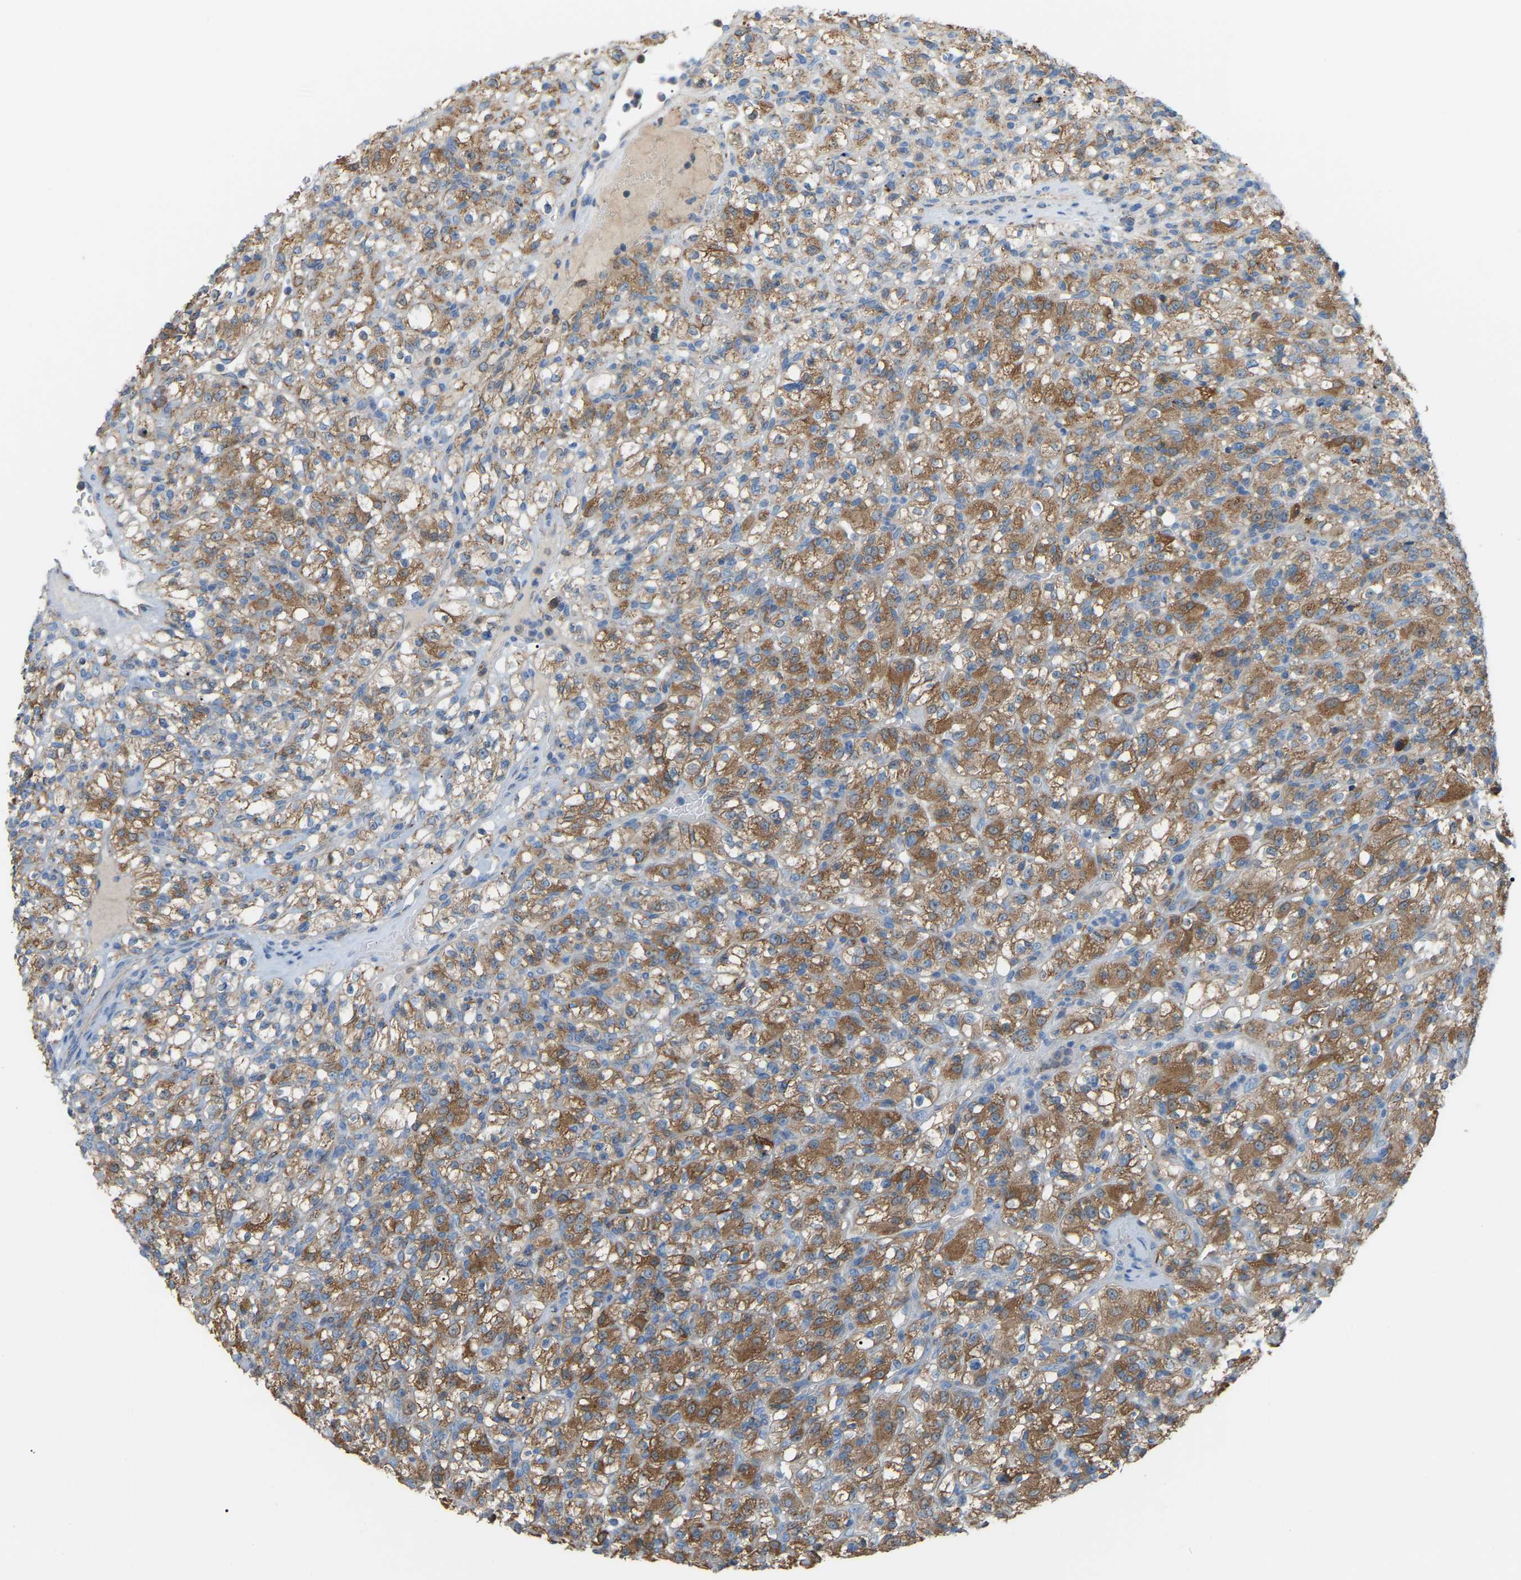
{"staining": {"intensity": "moderate", "quantity": ">75%", "location": "cytoplasmic/membranous"}, "tissue": "renal cancer", "cell_type": "Tumor cells", "image_type": "cancer", "snomed": [{"axis": "morphology", "description": "Normal tissue, NOS"}, {"axis": "morphology", "description": "Adenocarcinoma, NOS"}, {"axis": "topography", "description": "Kidney"}], "caption": "Moderate cytoplasmic/membranous positivity for a protein is identified in approximately >75% of tumor cells of renal cancer (adenocarcinoma) using IHC.", "gene": "CROT", "patient": {"sex": "female", "age": 72}}